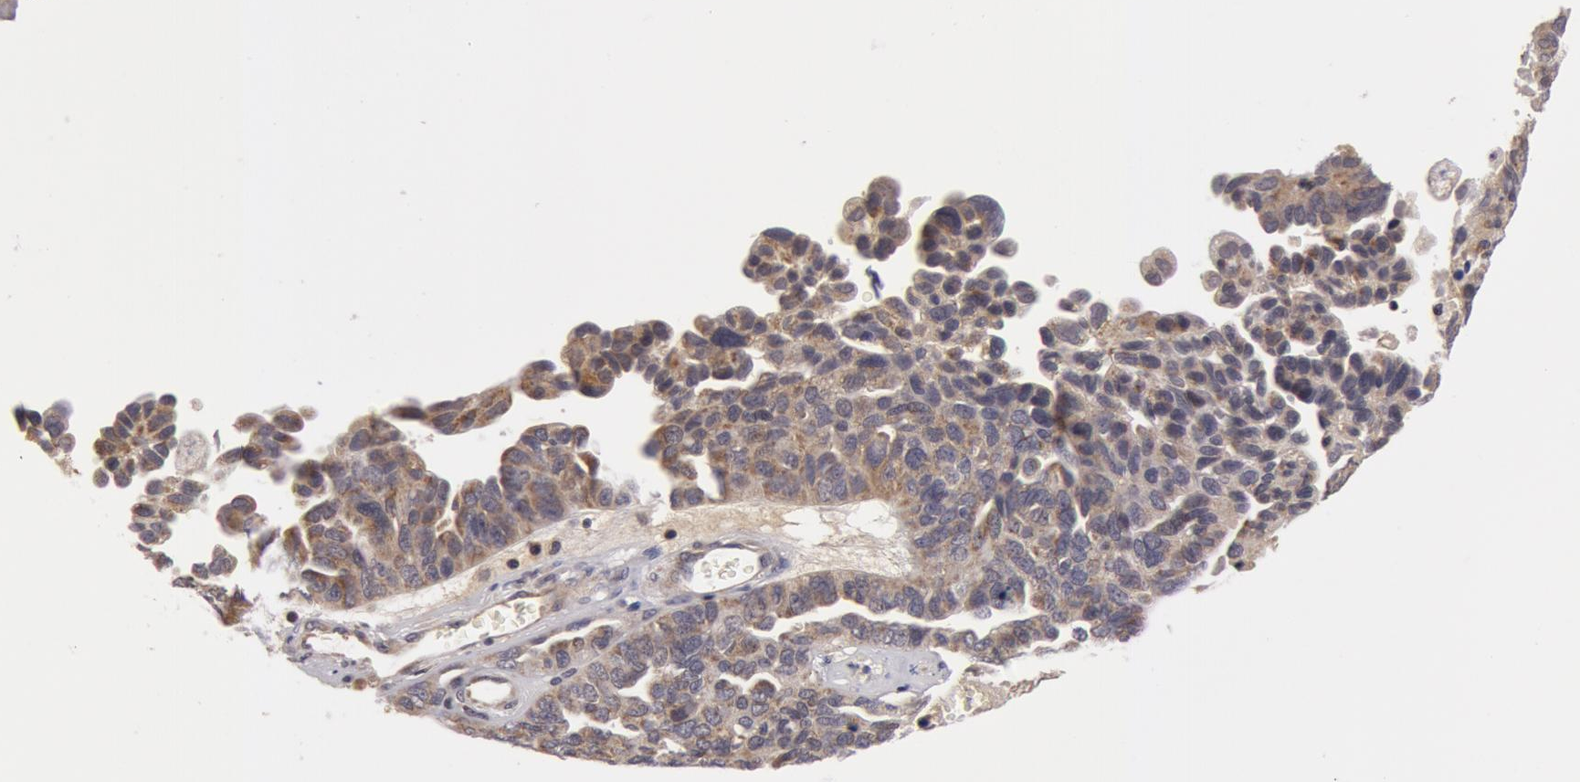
{"staining": {"intensity": "moderate", "quantity": "<25%", "location": "cytoplasmic/membranous"}, "tissue": "ovarian cancer", "cell_type": "Tumor cells", "image_type": "cancer", "snomed": [{"axis": "morphology", "description": "Cystadenocarcinoma, serous, NOS"}, {"axis": "topography", "description": "Ovary"}], "caption": "High-magnification brightfield microscopy of ovarian cancer stained with DAB (3,3'-diaminobenzidine) (brown) and counterstained with hematoxylin (blue). tumor cells exhibit moderate cytoplasmic/membranous positivity is present in about<25% of cells. The staining was performed using DAB (3,3'-diaminobenzidine), with brown indicating positive protein expression. Nuclei are stained blue with hematoxylin.", "gene": "SYTL4", "patient": {"sex": "female", "age": 64}}